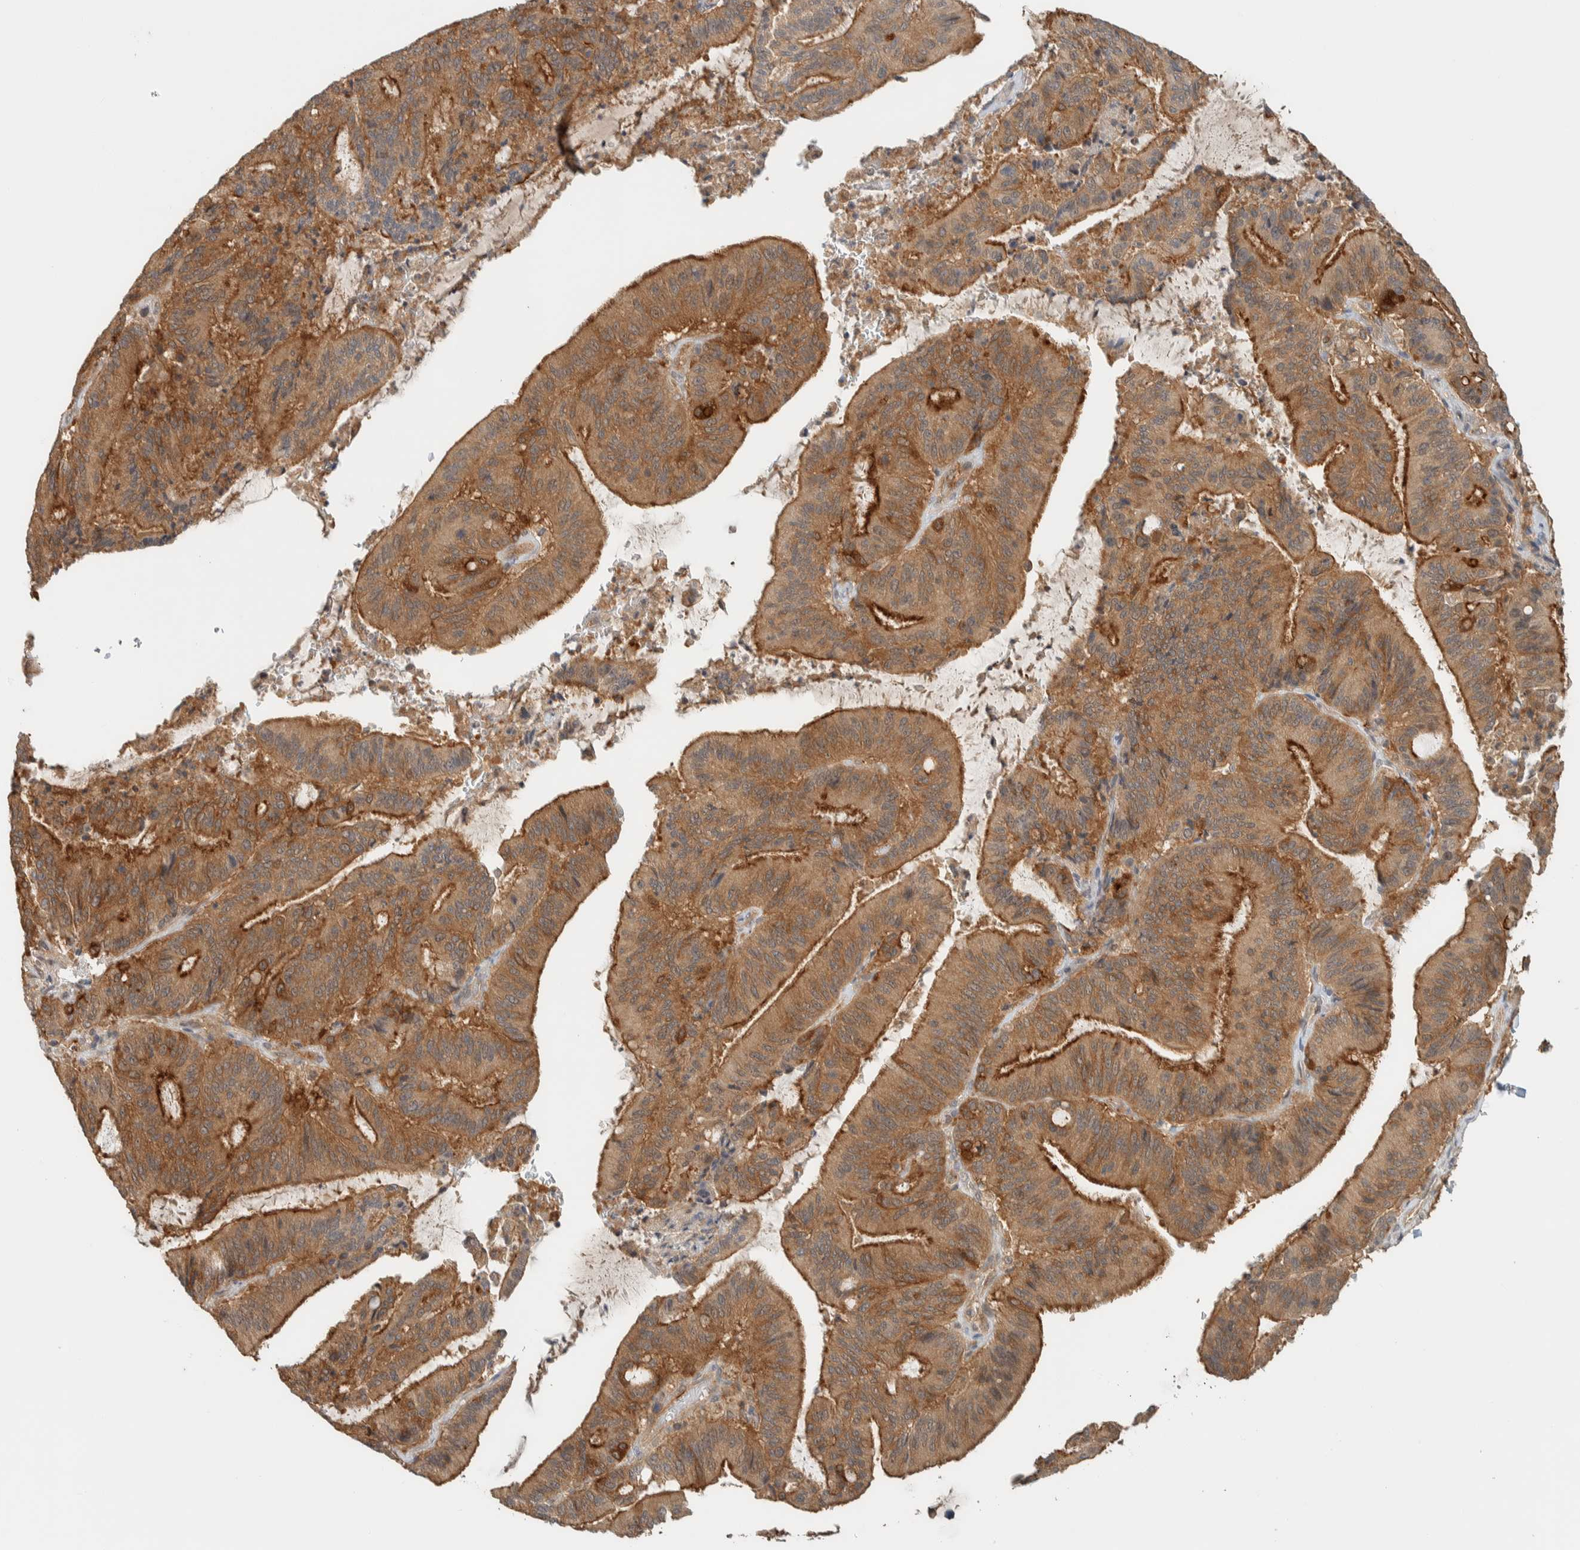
{"staining": {"intensity": "strong", "quantity": ">75%", "location": "cytoplasmic/membranous"}, "tissue": "liver cancer", "cell_type": "Tumor cells", "image_type": "cancer", "snomed": [{"axis": "morphology", "description": "Normal tissue, NOS"}, {"axis": "morphology", "description": "Cholangiocarcinoma"}, {"axis": "topography", "description": "Liver"}, {"axis": "topography", "description": "Peripheral nerve tissue"}], "caption": "Protein expression by immunohistochemistry (IHC) shows strong cytoplasmic/membranous expression in approximately >75% of tumor cells in liver cholangiocarcinoma.", "gene": "RAB11FIP1", "patient": {"sex": "female", "age": 73}}